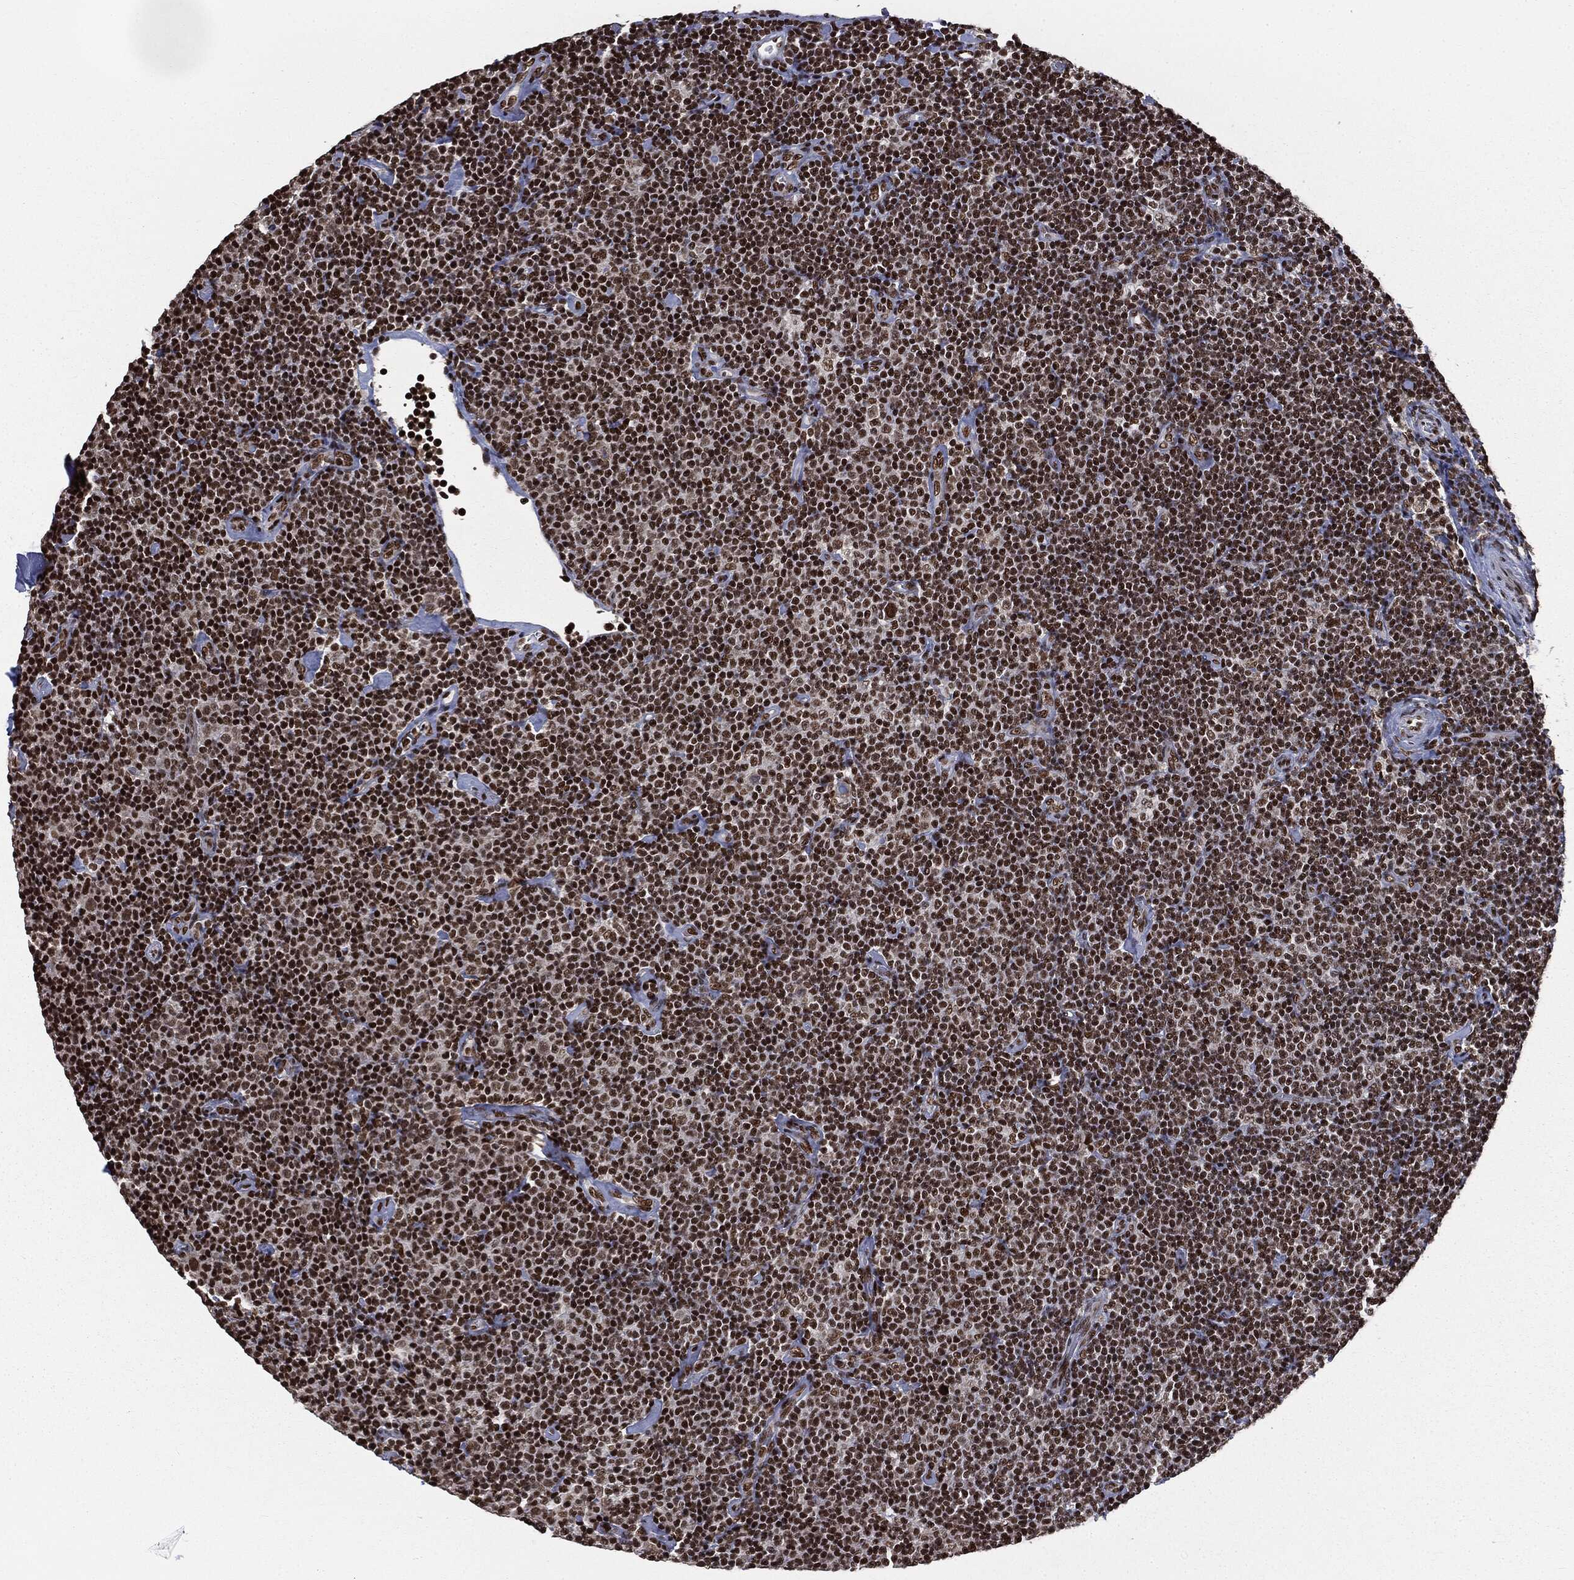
{"staining": {"intensity": "strong", "quantity": ">75%", "location": "nuclear"}, "tissue": "lymphoma", "cell_type": "Tumor cells", "image_type": "cancer", "snomed": [{"axis": "morphology", "description": "Malignant lymphoma, non-Hodgkin's type, Low grade"}, {"axis": "topography", "description": "Lymph node"}], "caption": "IHC (DAB) staining of malignant lymphoma, non-Hodgkin's type (low-grade) displays strong nuclear protein staining in approximately >75% of tumor cells.", "gene": "DPH2", "patient": {"sex": "male", "age": 81}}